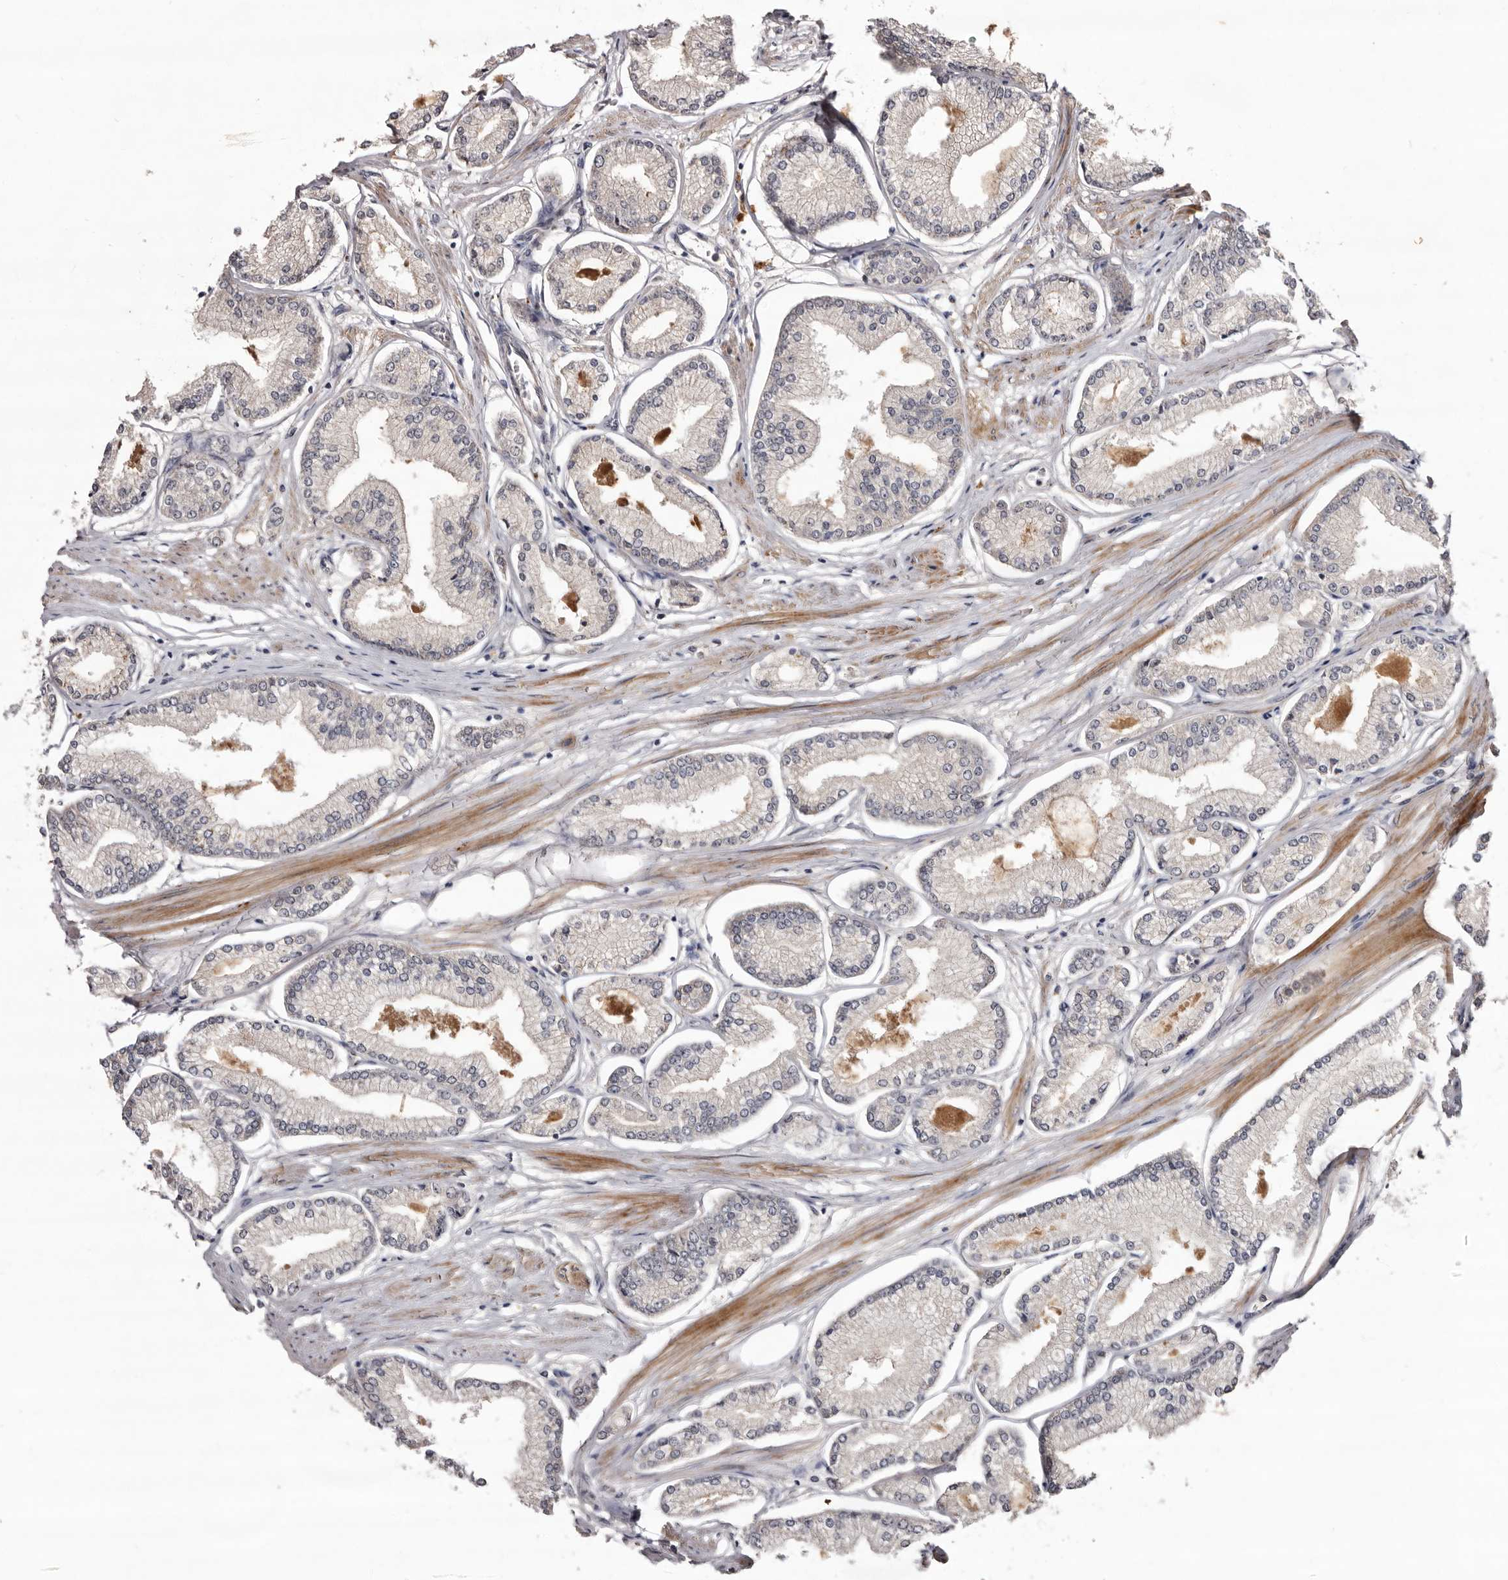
{"staining": {"intensity": "negative", "quantity": "none", "location": "none"}, "tissue": "prostate cancer", "cell_type": "Tumor cells", "image_type": "cancer", "snomed": [{"axis": "morphology", "description": "Adenocarcinoma, Low grade"}, {"axis": "topography", "description": "Prostate"}], "caption": "DAB (3,3'-diaminobenzidine) immunohistochemical staining of human prostate adenocarcinoma (low-grade) demonstrates no significant expression in tumor cells.", "gene": "LANCL2", "patient": {"sex": "male", "age": 52}}